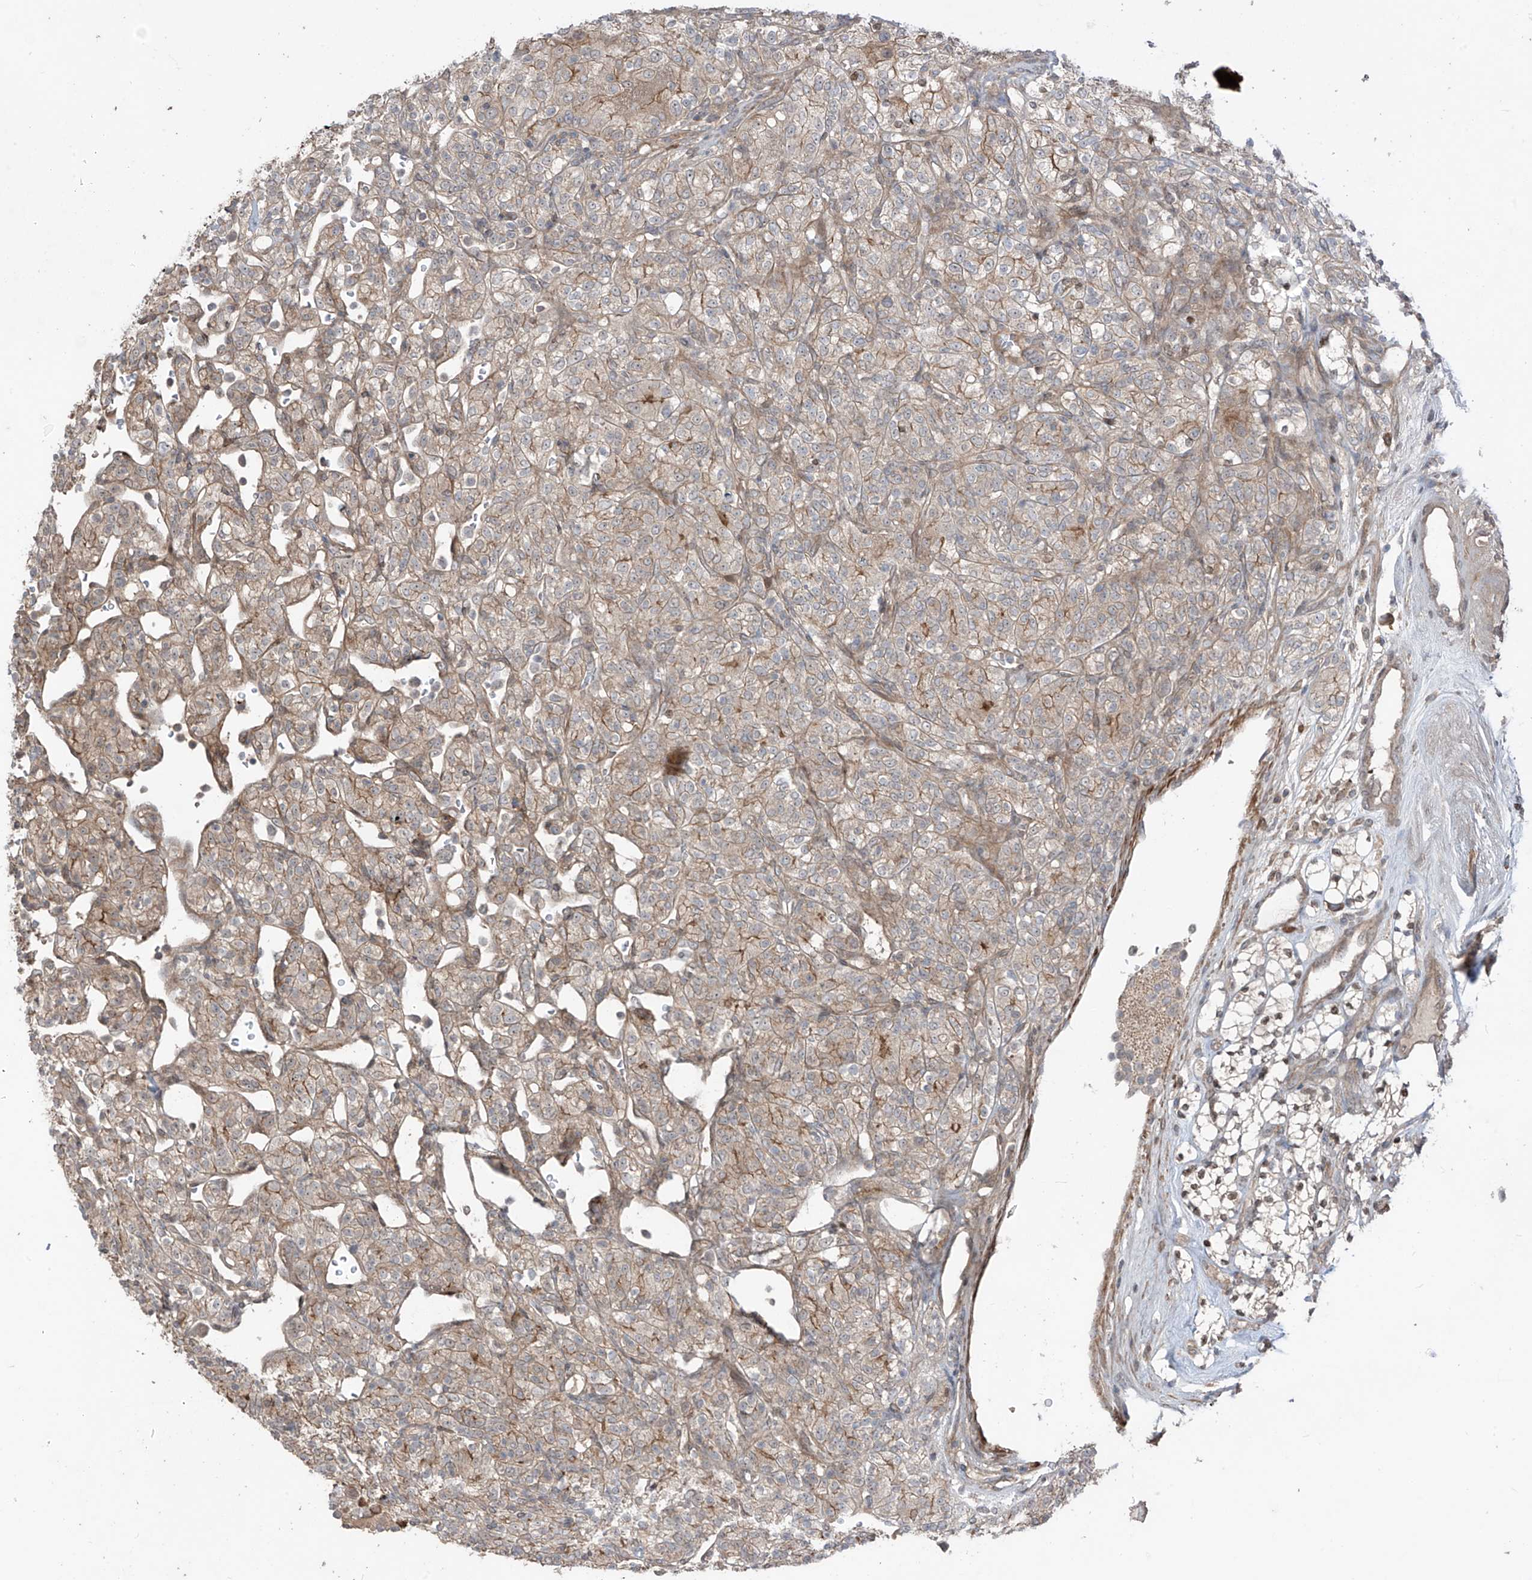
{"staining": {"intensity": "weak", "quantity": "25%-75%", "location": "cytoplasmic/membranous"}, "tissue": "renal cancer", "cell_type": "Tumor cells", "image_type": "cancer", "snomed": [{"axis": "morphology", "description": "Adenocarcinoma, NOS"}, {"axis": "topography", "description": "Kidney"}], "caption": "Immunohistochemistry (IHC) histopathology image of neoplastic tissue: renal adenocarcinoma stained using immunohistochemistry (IHC) exhibits low levels of weak protein expression localized specifically in the cytoplasmic/membranous of tumor cells, appearing as a cytoplasmic/membranous brown color.", "gene": "LRRC74A", "patient": {"sex": "male", "age": 77}}